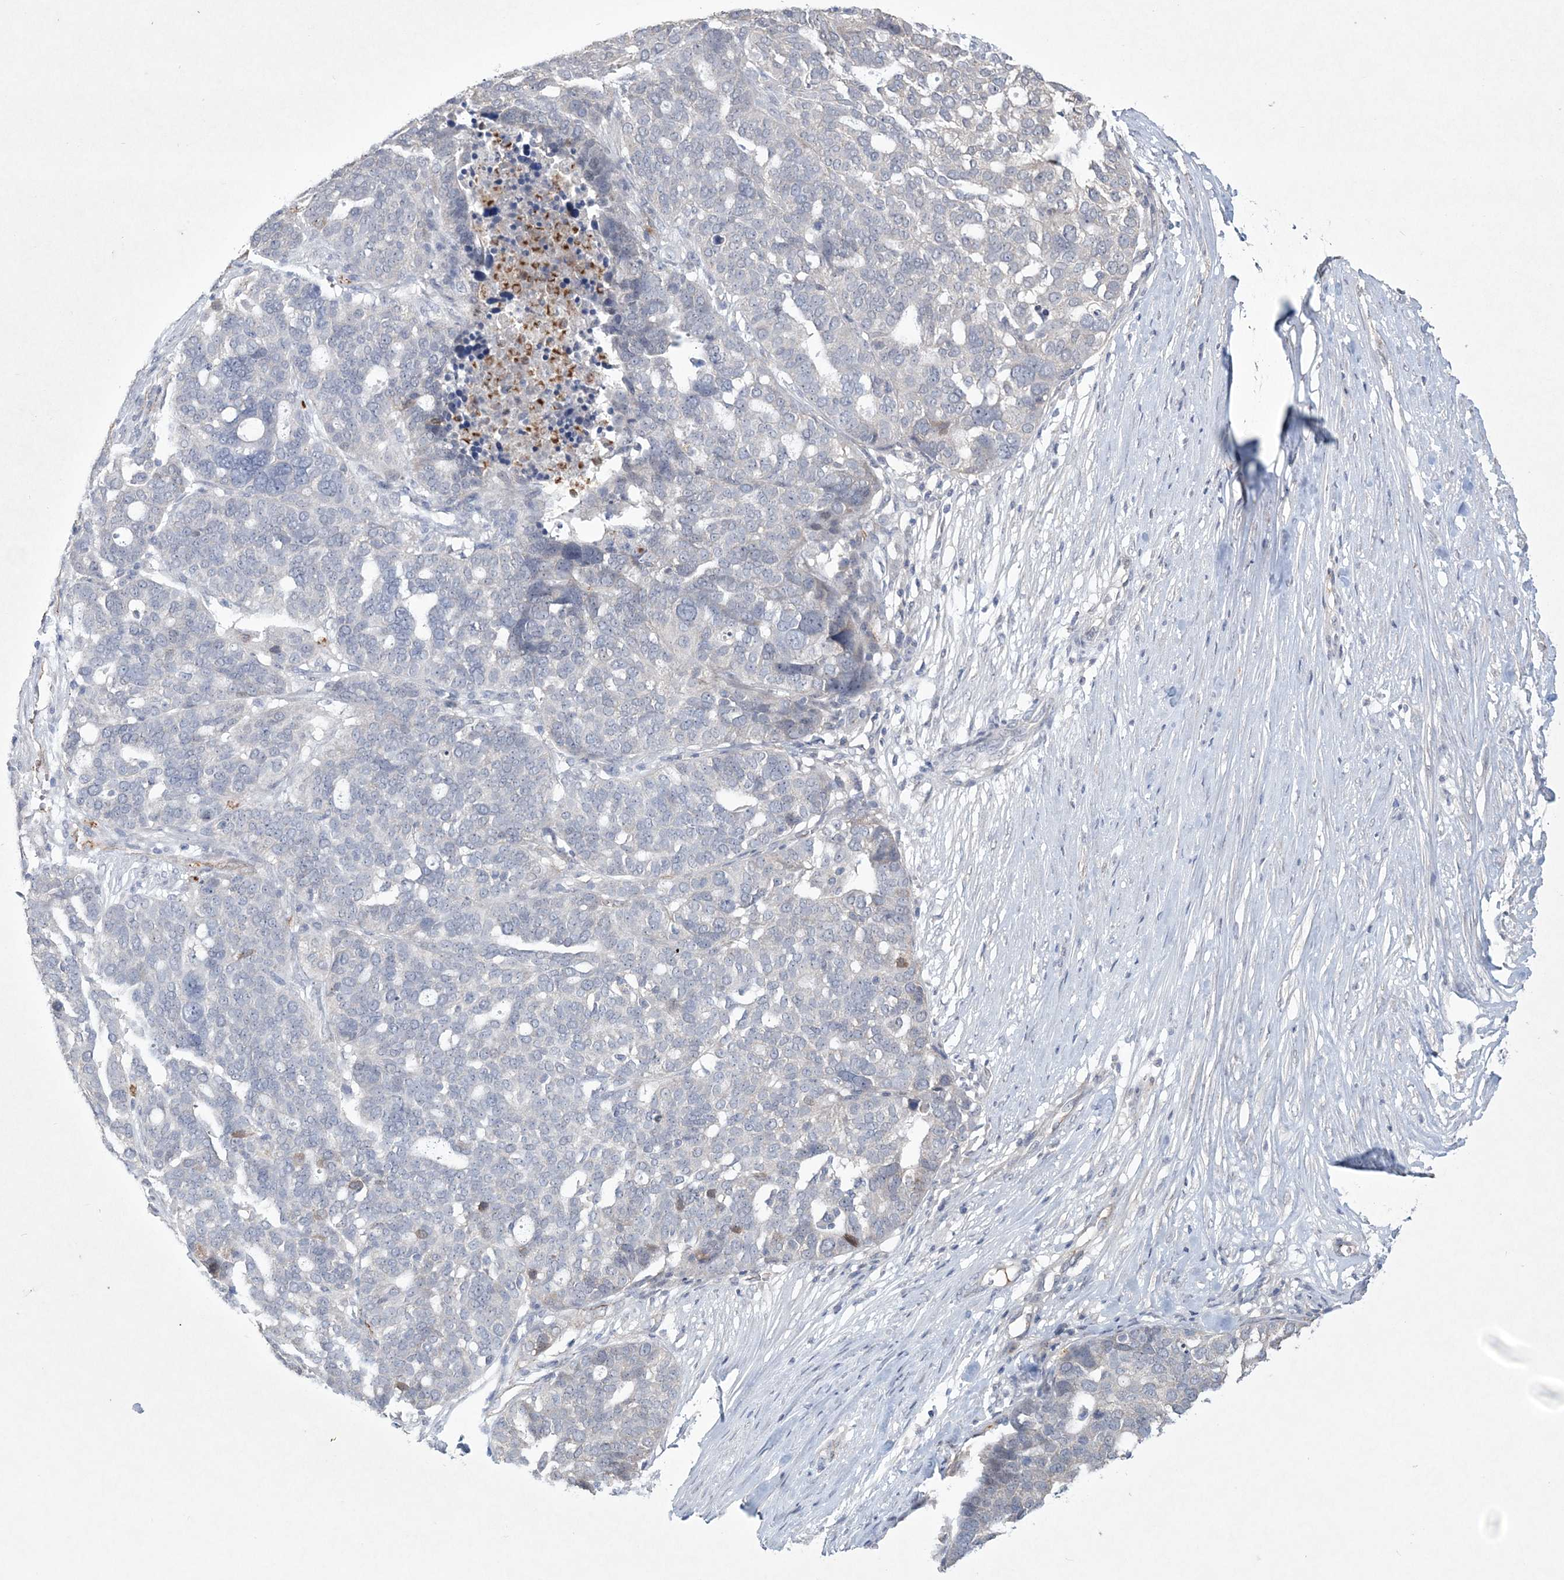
{"staining": {"intensity": "negative", "quantity": "none", "location": "none"}, "tissue": "ovarian cancer", "cell_type": "Tumor cells", "image_type": "cancer", "snomed": [{"axis": "morphology", "description": "Cystadenocarcinoma, serous, NOS"}, {"axis": "topography", "description": "Ovary"}], "caption": "Tumor cells show no significant expression in serous cystadenocarcinoma (ovarian).", "gene": "DPCD", "patient": {"sex": "female", "age": 59}}